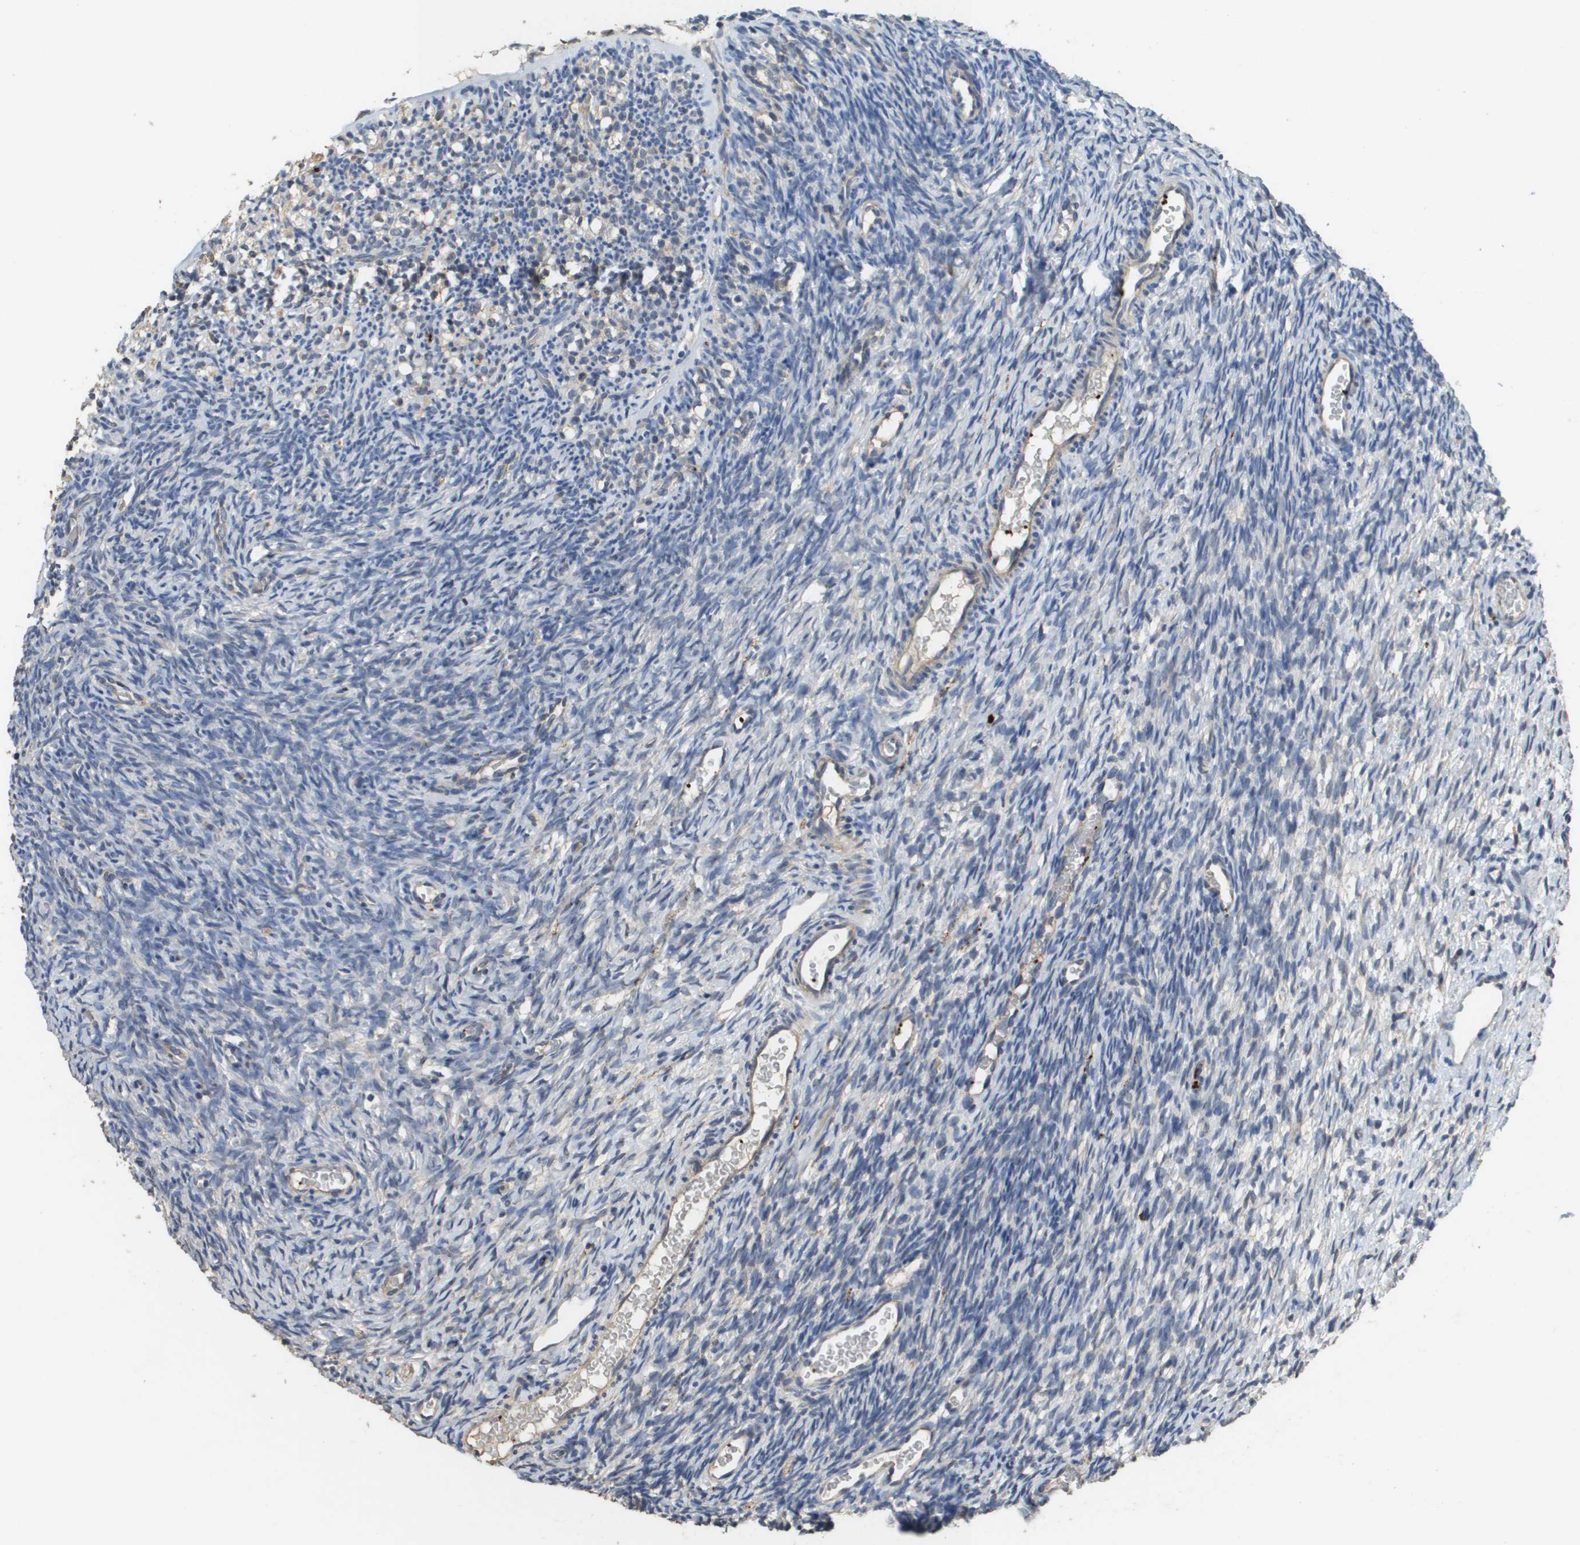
{"staining": {"intensity": "negative", "quantity": "none", "location": "none"}, "tissue": "ovary", "cell_type": "Ovarian stroma cells", "image_type": "normal", "snomed": [{"axis": "morphology", "description": "Normal tissue, NOS"}, {"axis": "topography", "description": "Ovary"}], "caption": "Immunohistochemistry of benign ovary exhibits no positivity in ovarian stroma cells. (DAB (3,3'-diaminobenzidine) immunohistochemistry (IHC) visualized using brightfield microscopy, high magnification).", "gene": "RAB27B", "patient": {"sex": "female", "age": 35}}